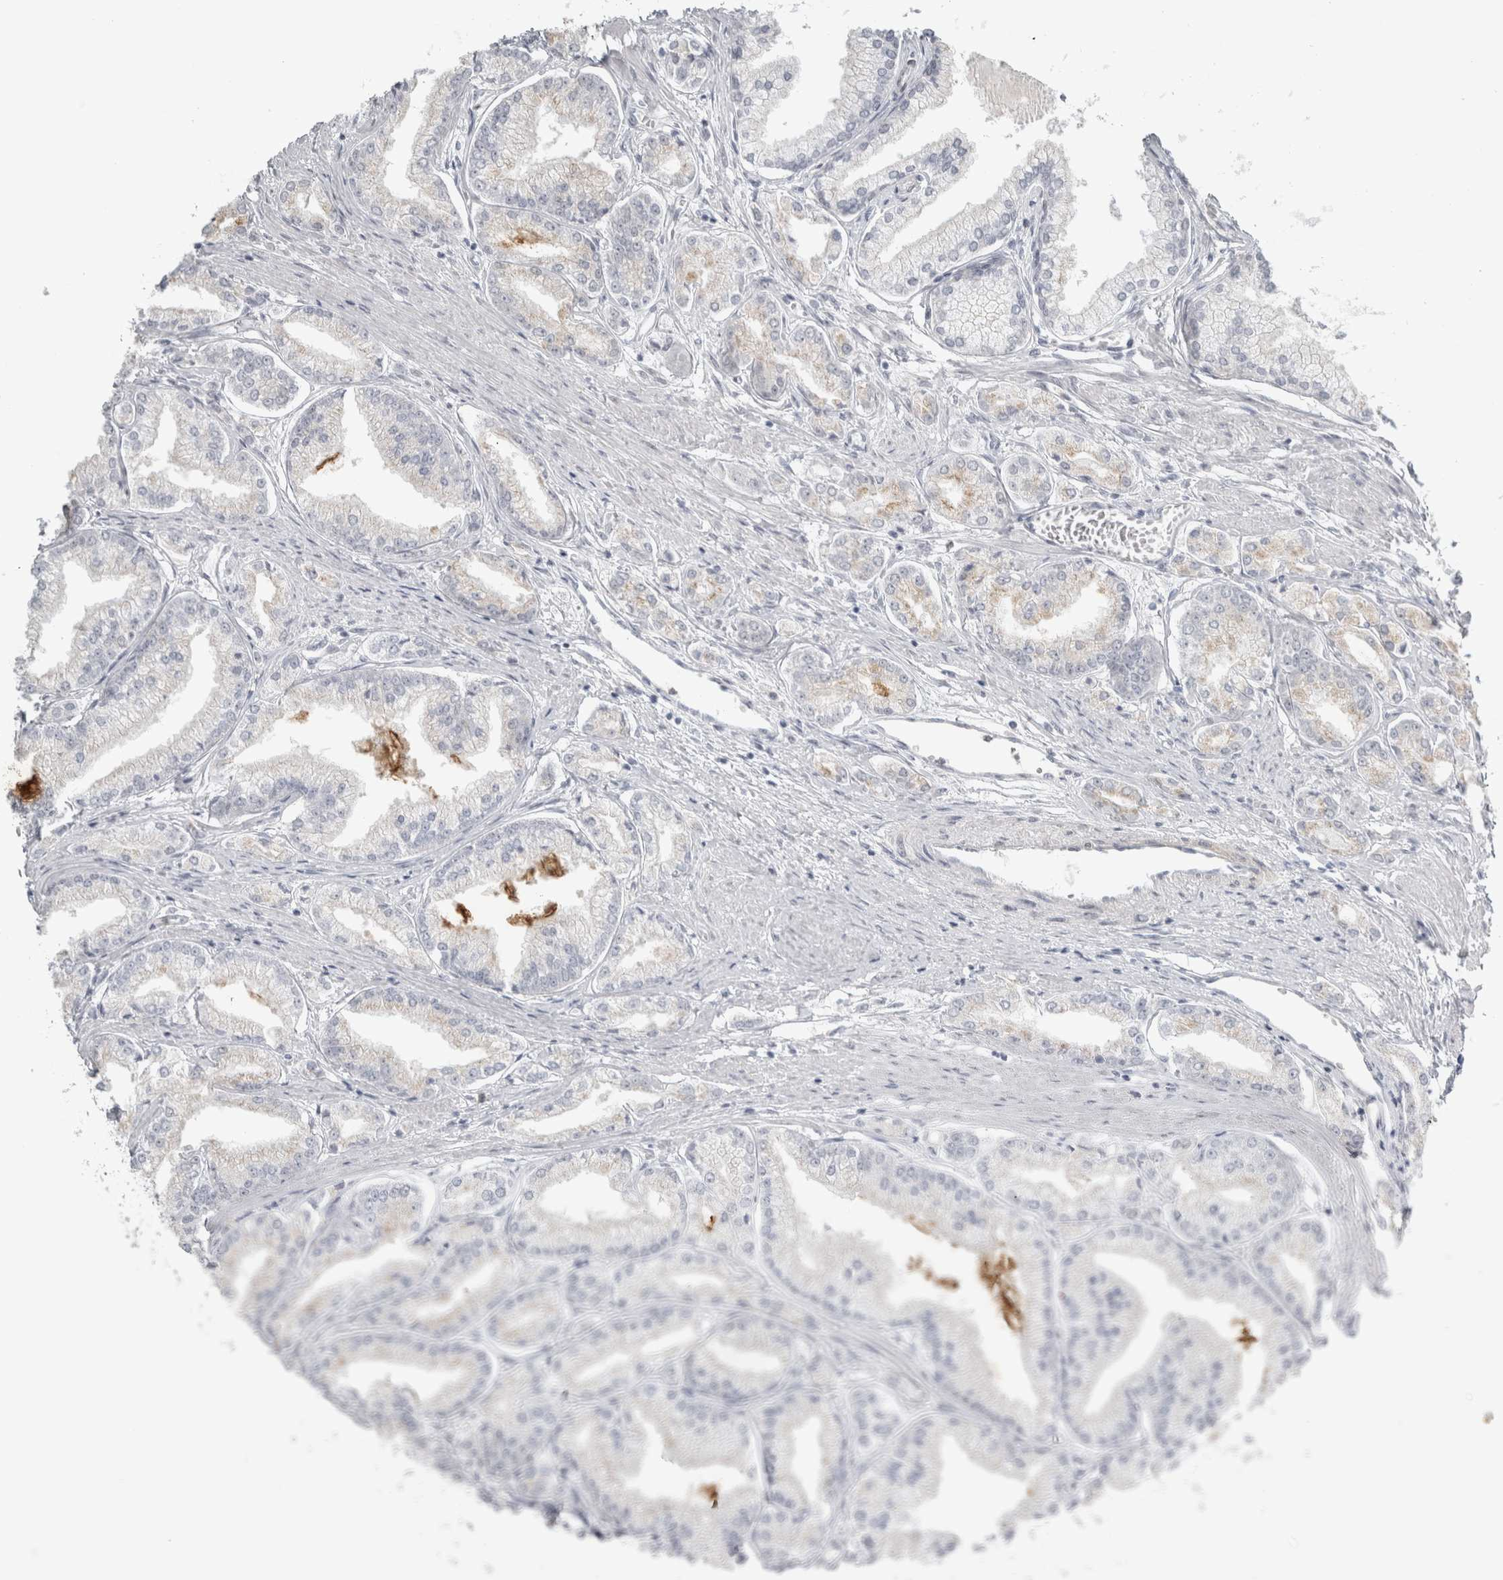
{"staining": {"intensity": "weak", "quantity": "<25%", "location": "cytoplasmic/membranous"}, "tissue": "prostate cancer", "cell_type": "Tumor cells", "image_type": "cancer", "snomed": [{"axis": "morphology", "description": "Adenocarcinoma, Low grade"}, {"axis": "topography", "description": "Prostate"}], "caption": "High magnification brightfield microscopy of prostate cancer (adenocarcinoma (low-grade)) stained with DAB (brown) and counterstained with hematoxylin (blue): tumor cells show no significant expression.", "gene": "PLIN1", "patient": {"sex": "male", "age": 52}}